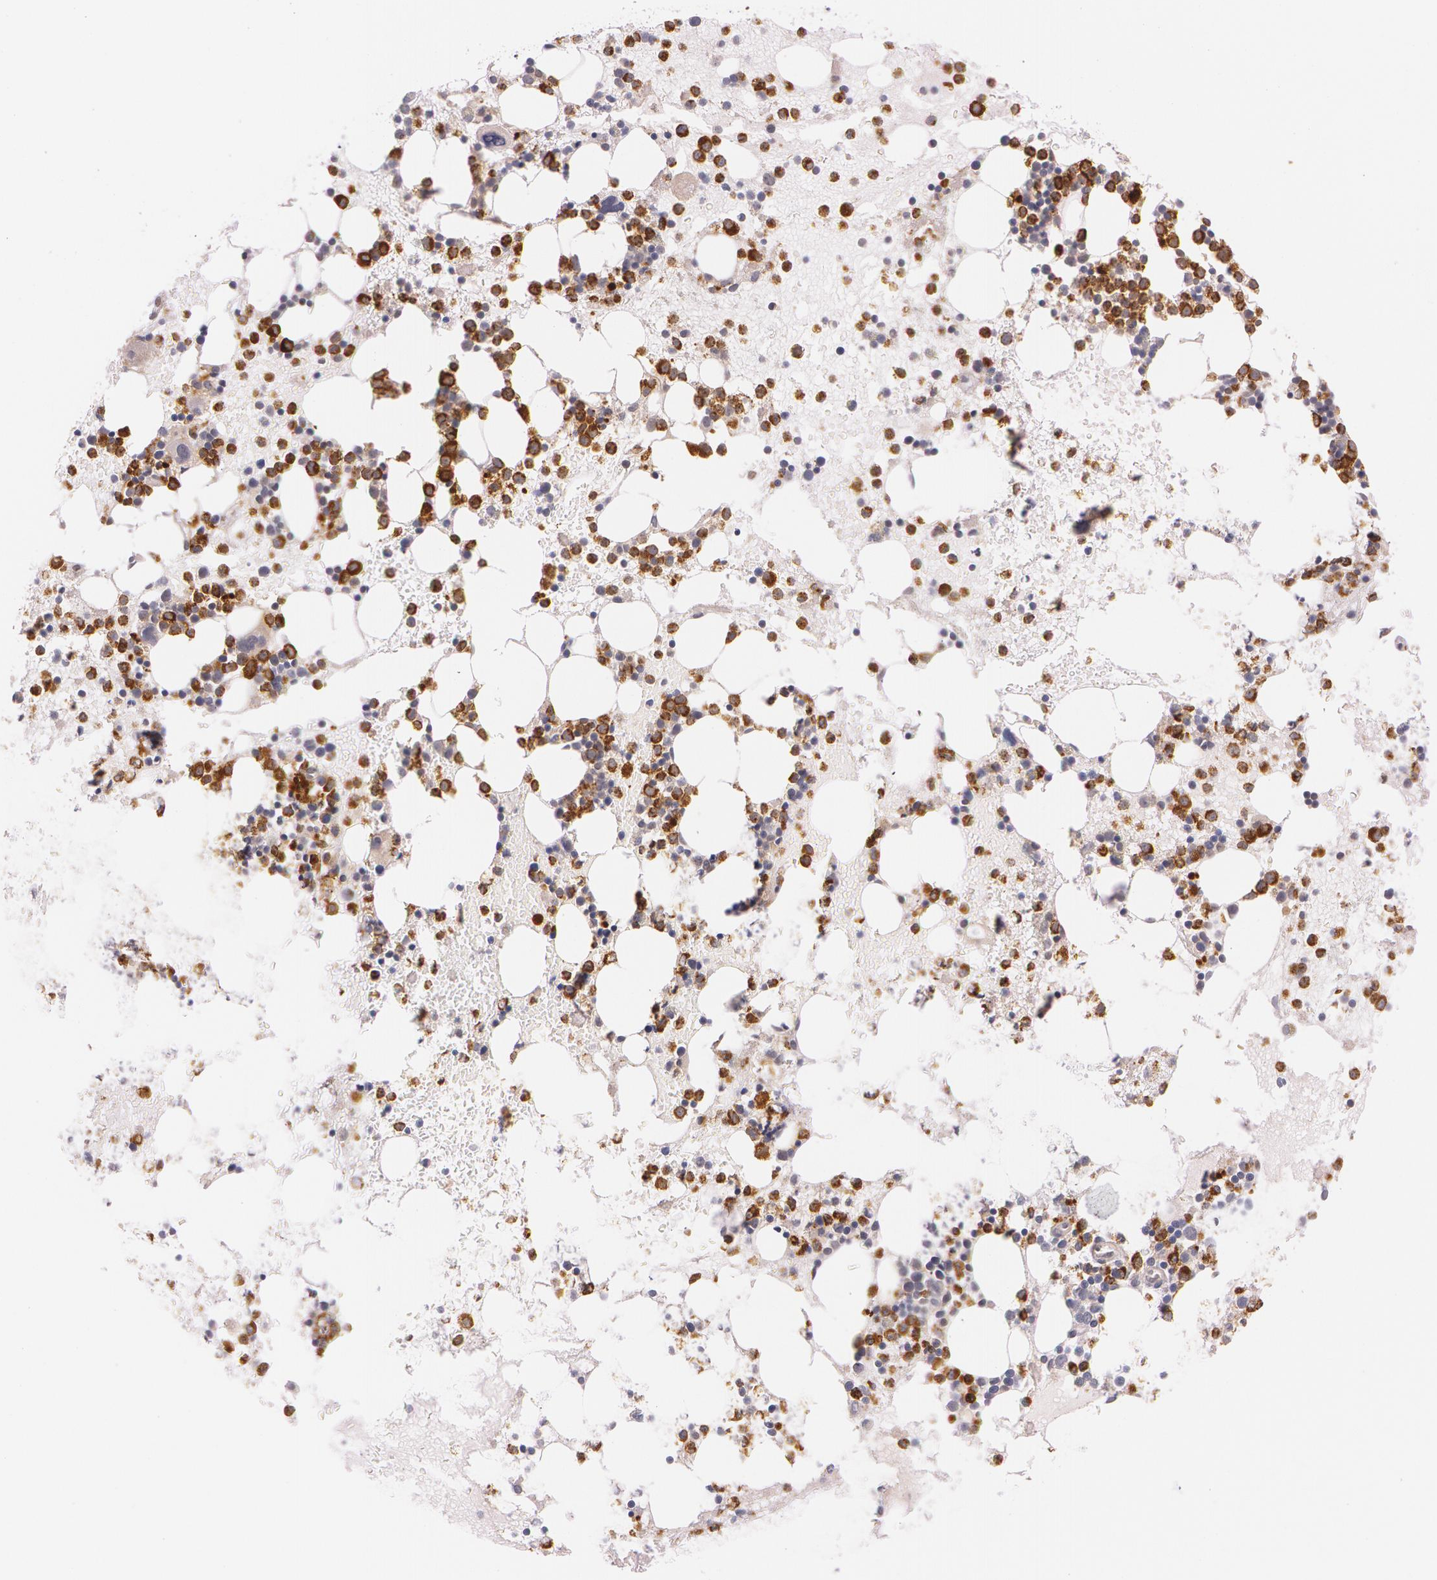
{"staining": {"intensity": "moderate", "quantity": "25%-75%", "location": "cytoplasmic/membranous"}, "tissue": "bone marrow", "cell_type": "Hematopoietic cells", "image_type": "normal", "snomed": [{"axis": "morphology", "description": "Normal tissue, NOS"}, {"axis": "topography", "description": "Bone marrow"}], "caption": "An image of bone marrow stained for a protein demonstrates moderate cytoplasmic/membranous brown staining in hematopoietic cells. The protein is stained brown, and the nuclei are stained in blue (DAB (3,3'-diaminobenzidine) IHC with brightfield microscopy, high magnification).", "gene": "ATG2B", "patient": {"sex": "male", "age": 15}}